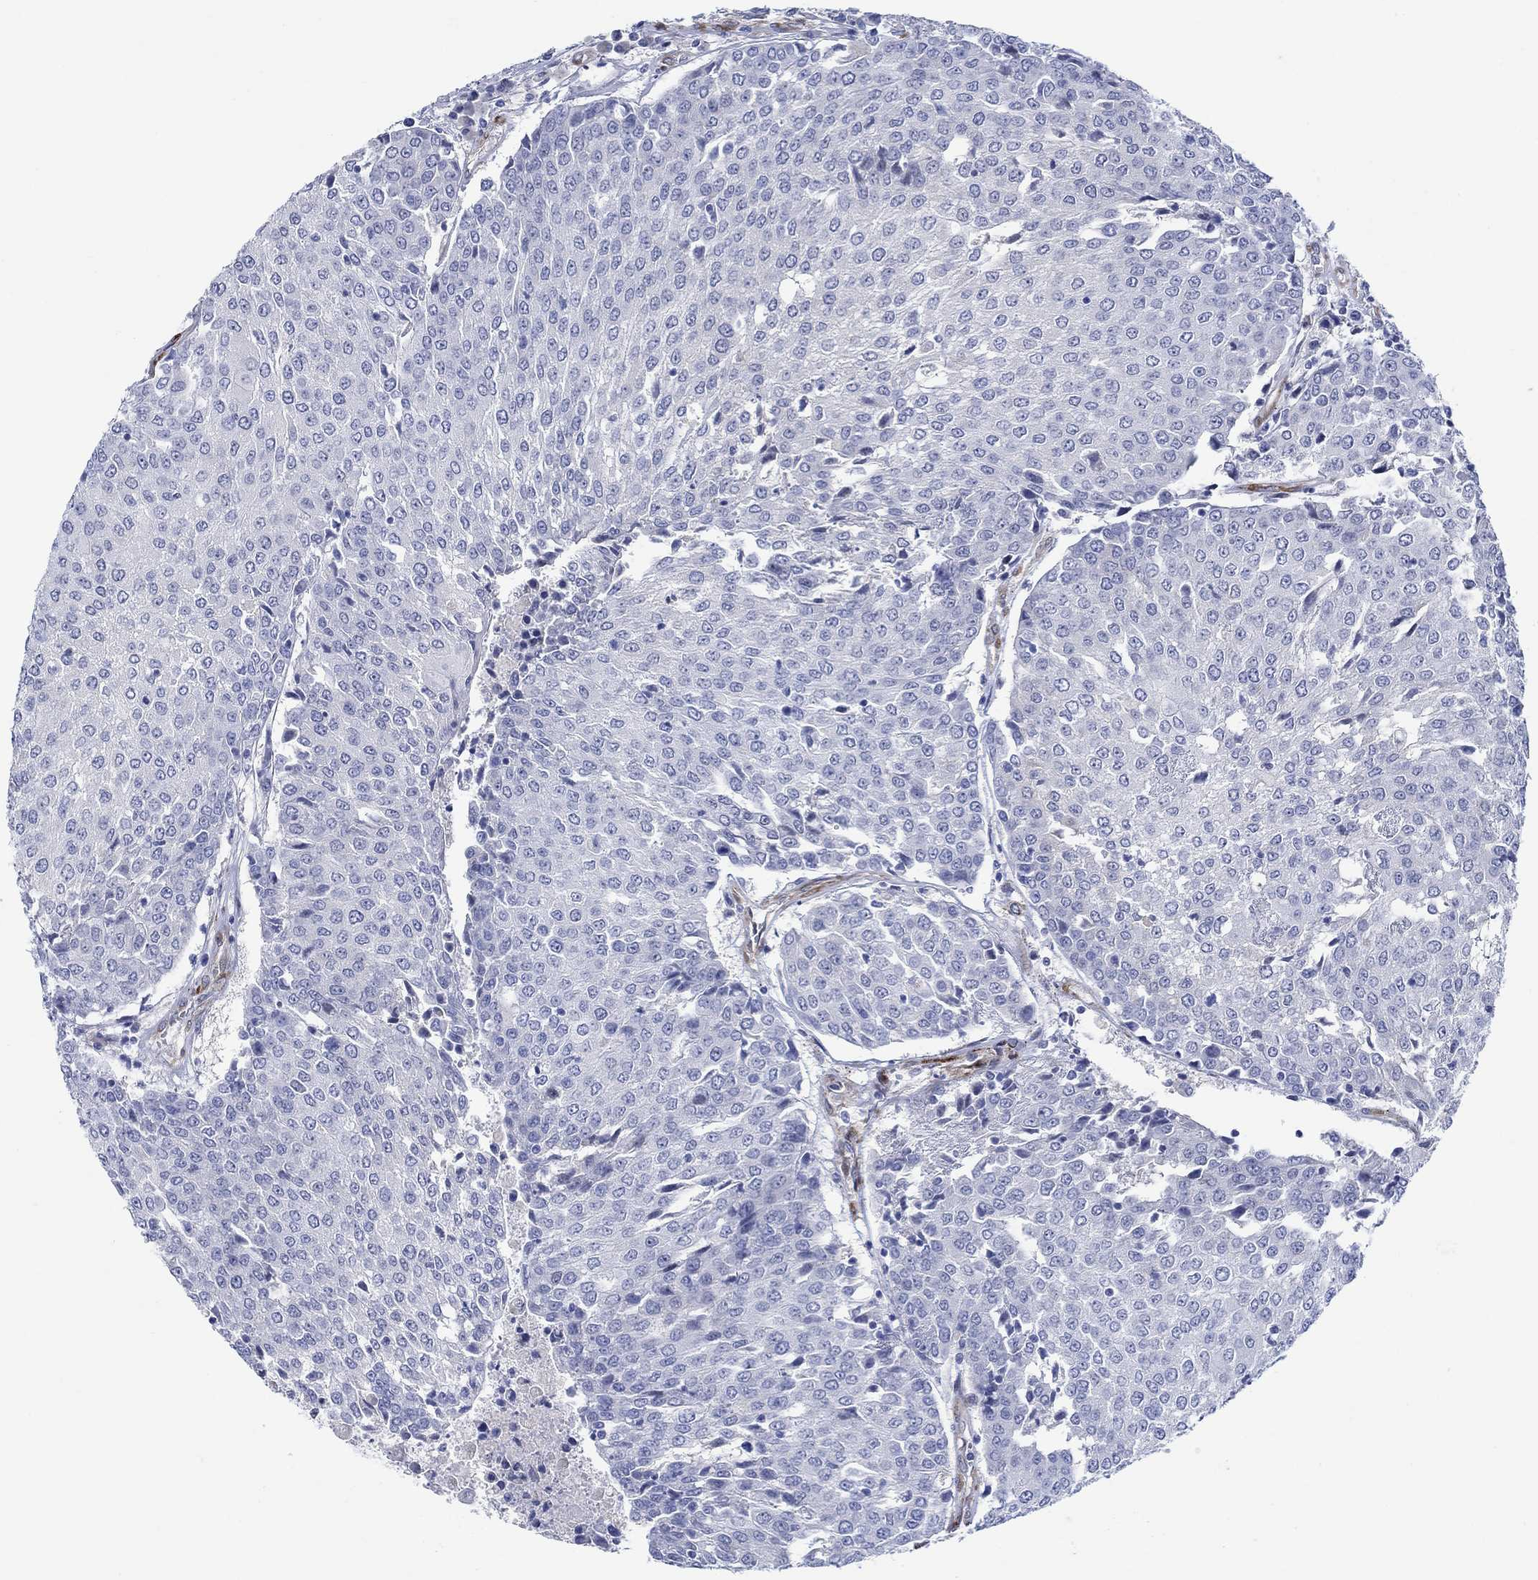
{"staining": {"intensity": "negative", "quantity": "none", "location": "none"}, "tissue": "urothelial cancer", "cell_type": "Tumor cells", "image_type": "cancer", "snomed": [{"axis": "morphology", "description": "Urothelial carcinoma, High grade"}, {"axis": "topography", "description": "Urinary bladder"}], "caption": "This is a image of immunohistochemistry (IHC) staining of high-grade urothelial carcinoma, which shows no positivity in tumor cells.", "gene": "KSR2", "patient": {"sex": "female", "age": 85}}